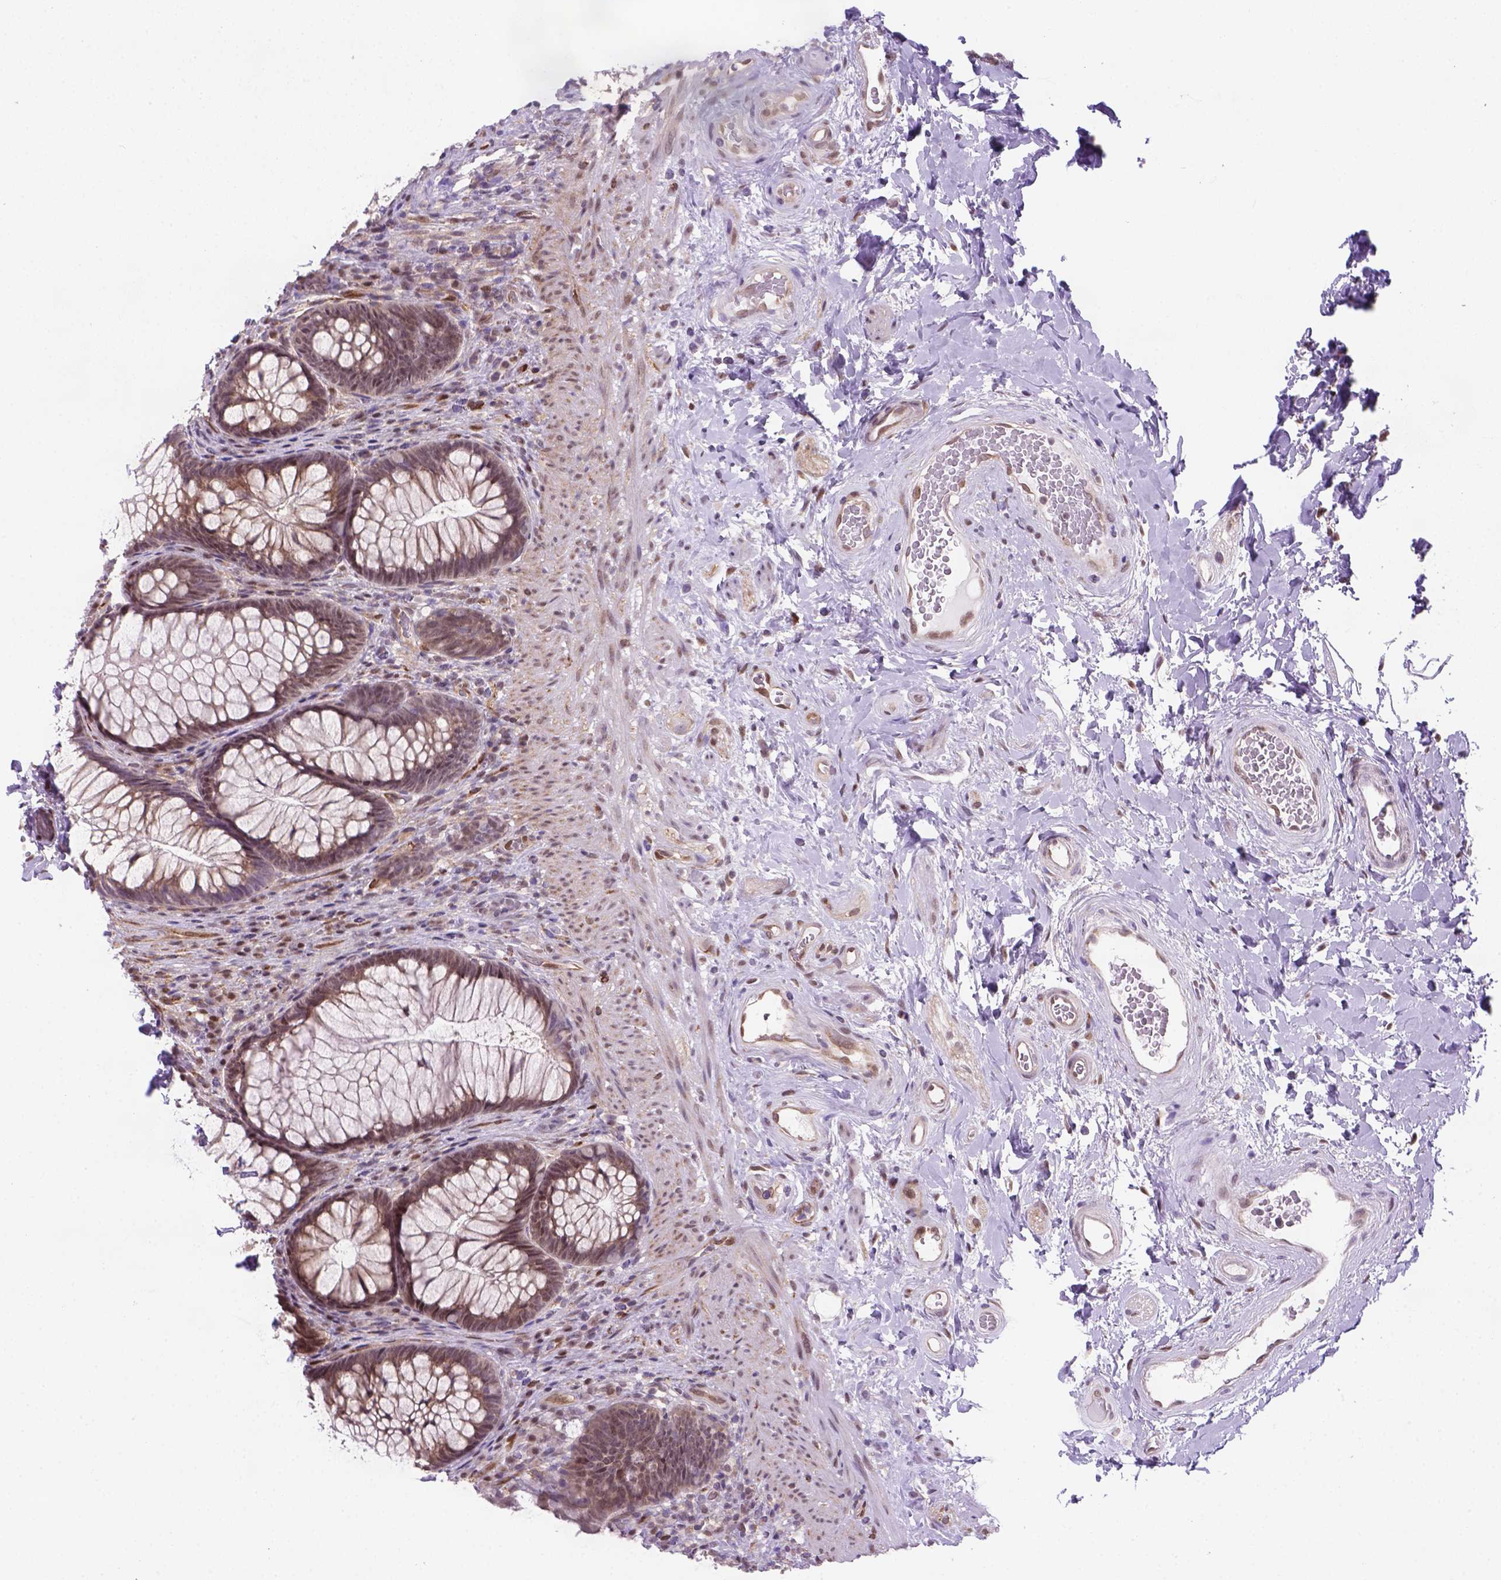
{"staining": {"intensity": "moderate", "quantity": "25%-75%", "location": "cytoplasmic/membranous,nuclear"}, "tissue": "rectum", "cell_type": "Glandular cells", "image_type": "normal", "snomed": [{"axis": "morphology", "description": "Normal tissue, NOS"}, {"axis": "topography", "description": "Smooth muscle"}, {"axis": "topography", "description": "Rectum"}], "caption": "Immunohistochemical staining of normal human rectum reveals 25%-75% levels of moderate cytoplasmic/membranous,nuclear protein expression in about 25%-75% of glandular cells.", "gene": "MGMT", "patient": {"sex": "male", "age": 53}}